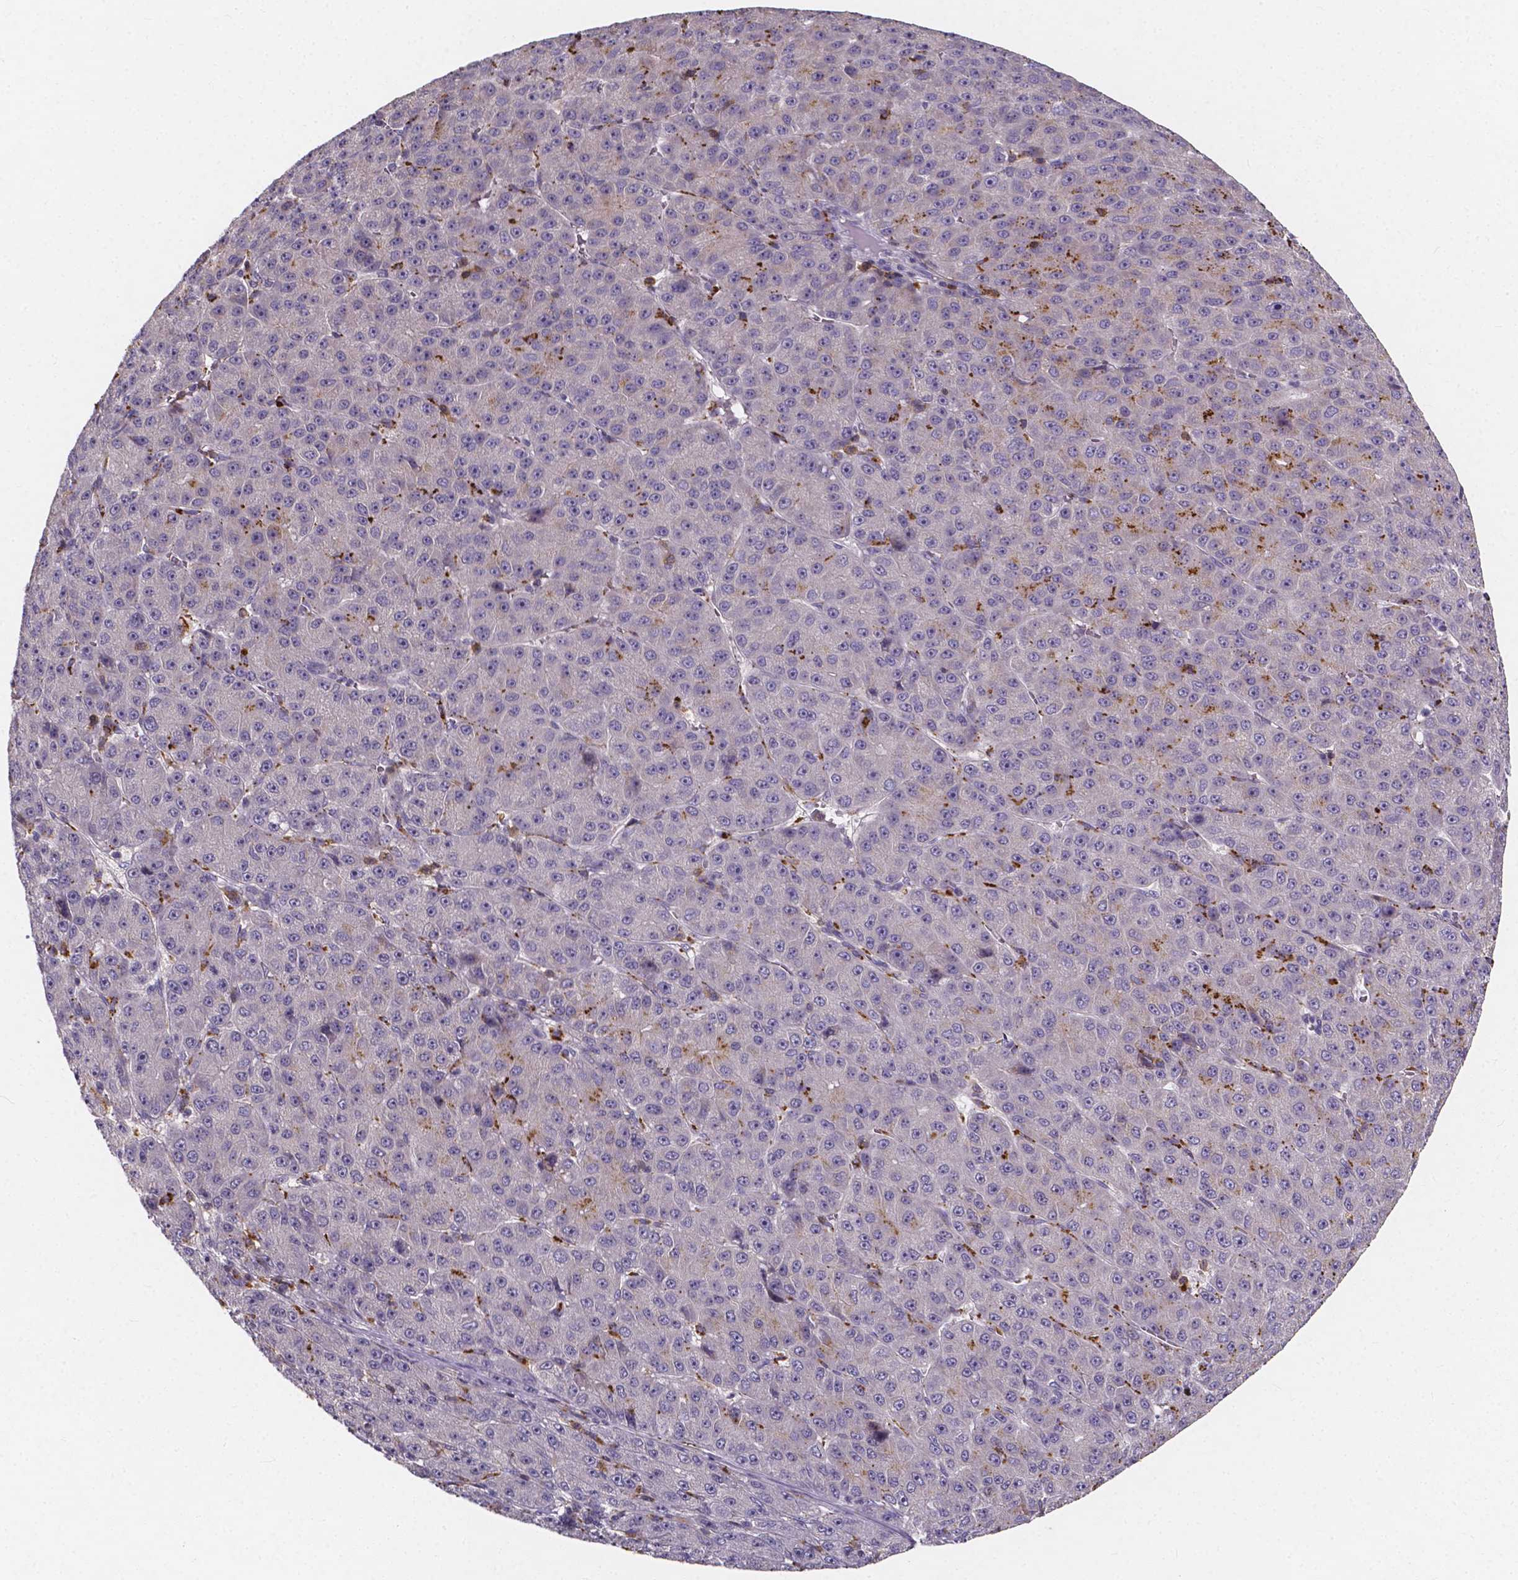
{"staining": {"intensity": "moderate", "quantity": "<25%", "location": "cytoplasmic/membranous"}, "tissue": "liver cancer", "cell_type": "Tumor cells", "image_type": "cancer", "snomed": [{"axis": "morphology", "description": "Carcinoma, Hepatocellular, NOS"}, {"axis": "topography", "description": "Liver"}], "caption": "This is a photomicrograph of immunohistochemistry (IHC) staining of hepatocellular carcinoma (liver), which shows moderate staining in the cytoplasmic/membranous of tumor cells.", "gene": "THEMIS", "patient": {"sex": "male", "age": 67}}